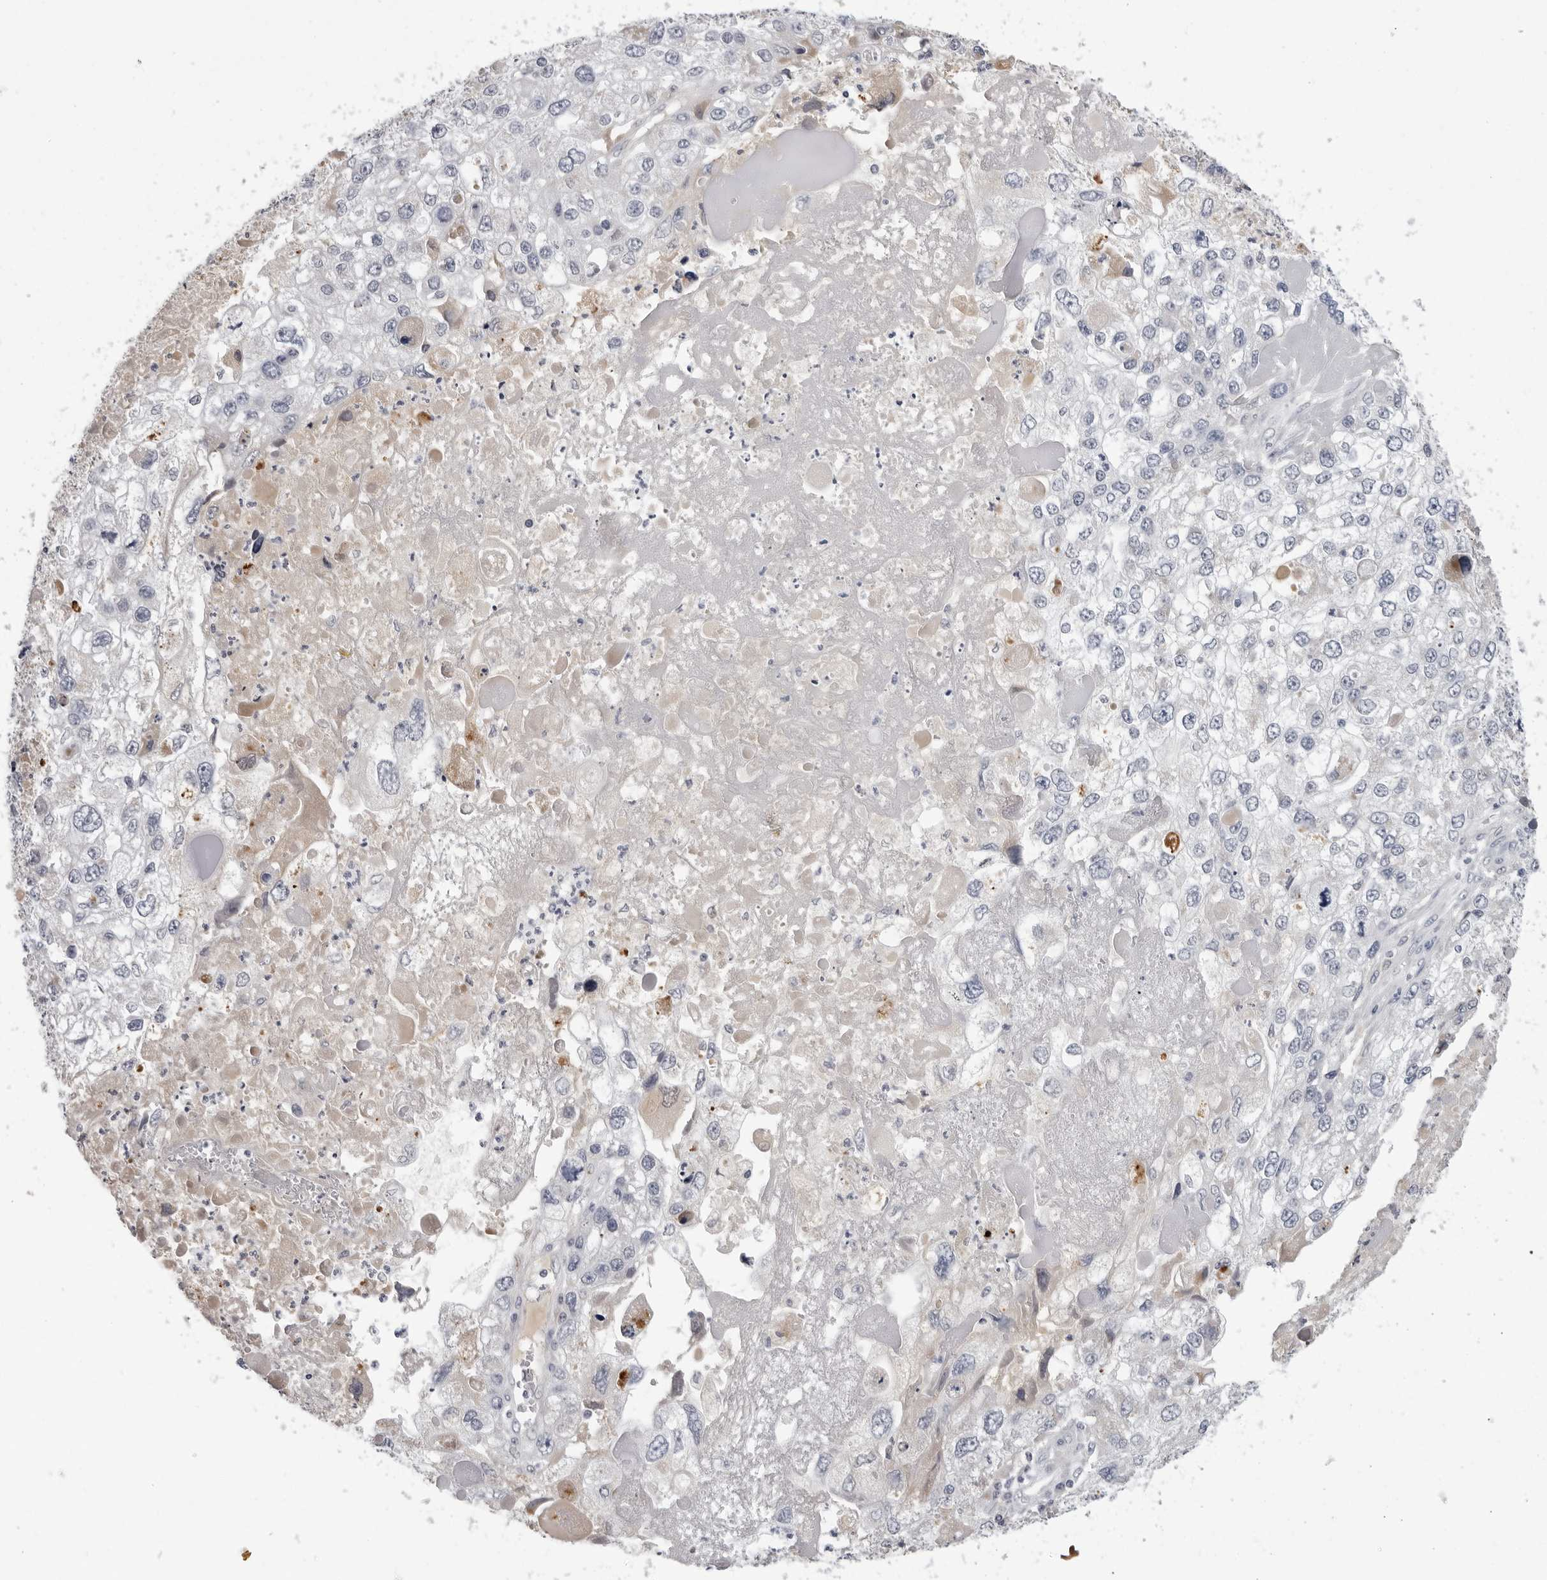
{"staining": {"intensity": "negative", "quantity": "none", "location": "none"}, "tissue": "endometrial cancer", "cell_type": "Tumor cells", "image_type": "cancer", "snomed": [{"axis": "morphology", "description": "Adenocarcinoma, NOS"}, {"axis": "topography", "description": "Endometrium"}], "caption": "Endometrial adenocarcinoma was stained to show a protein in brown. There is no significant expression in tumor cells. (DAB (3,3'-diaminobenzidine) immunohistochemistry visualized using brightfield microscopy, high magnification).", "gene": "ZNF502", "patient": {"sex": "female", "age": 49}}